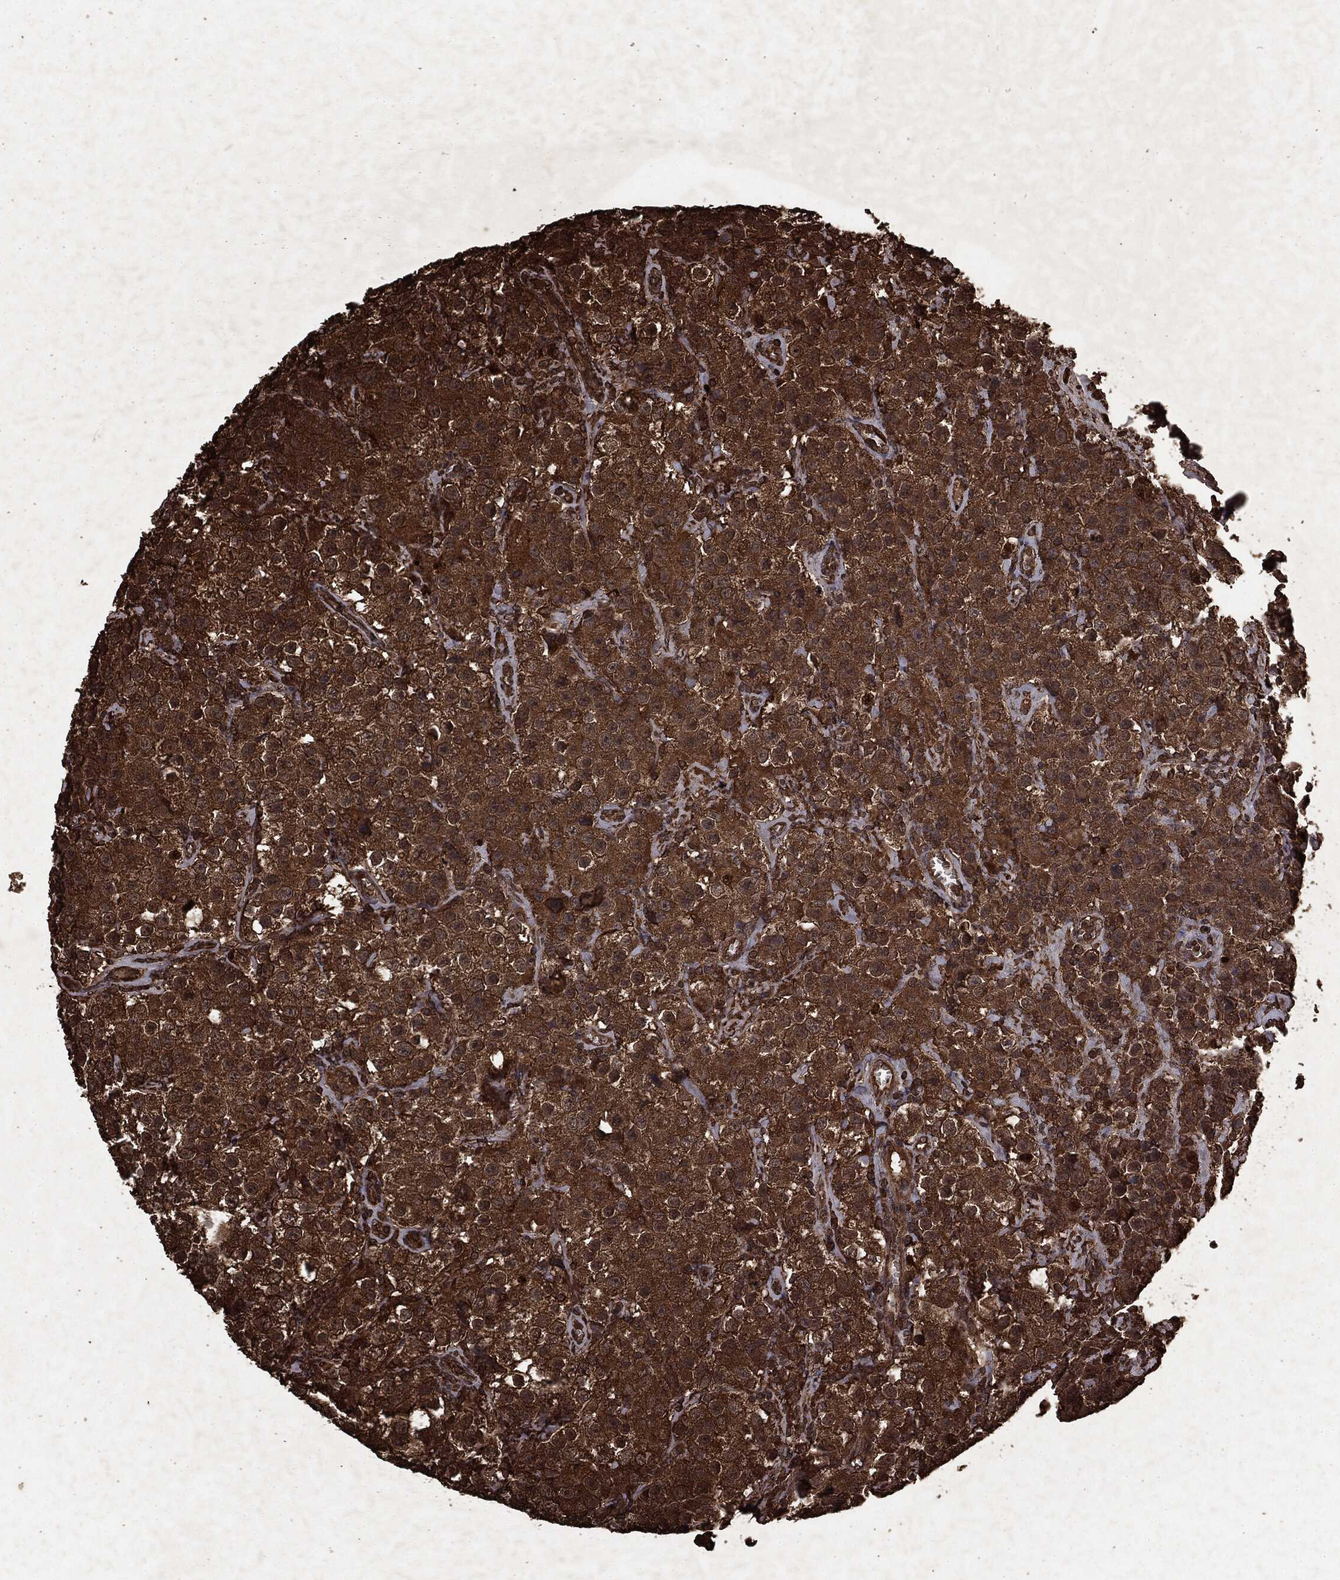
{"staining": {"intensity": "strong", "quantity": ">75%", "location": "cytoplasmic/membranous"}, "tissue": "testis cancer", "cell_type": "Tumor cells", "image_type": "cancer", "snomed": [{"axis": "morphology", "description": "Seminoma, NOS"}, {"axis": "topography", "description": "Testis"}], "caption": "Testis cancer tissue displays strong cytoplasmic/membranous expression in about >75% of tumor cells", "gene": "ARAF", "patient": {"sex": "male", "age": 52}}